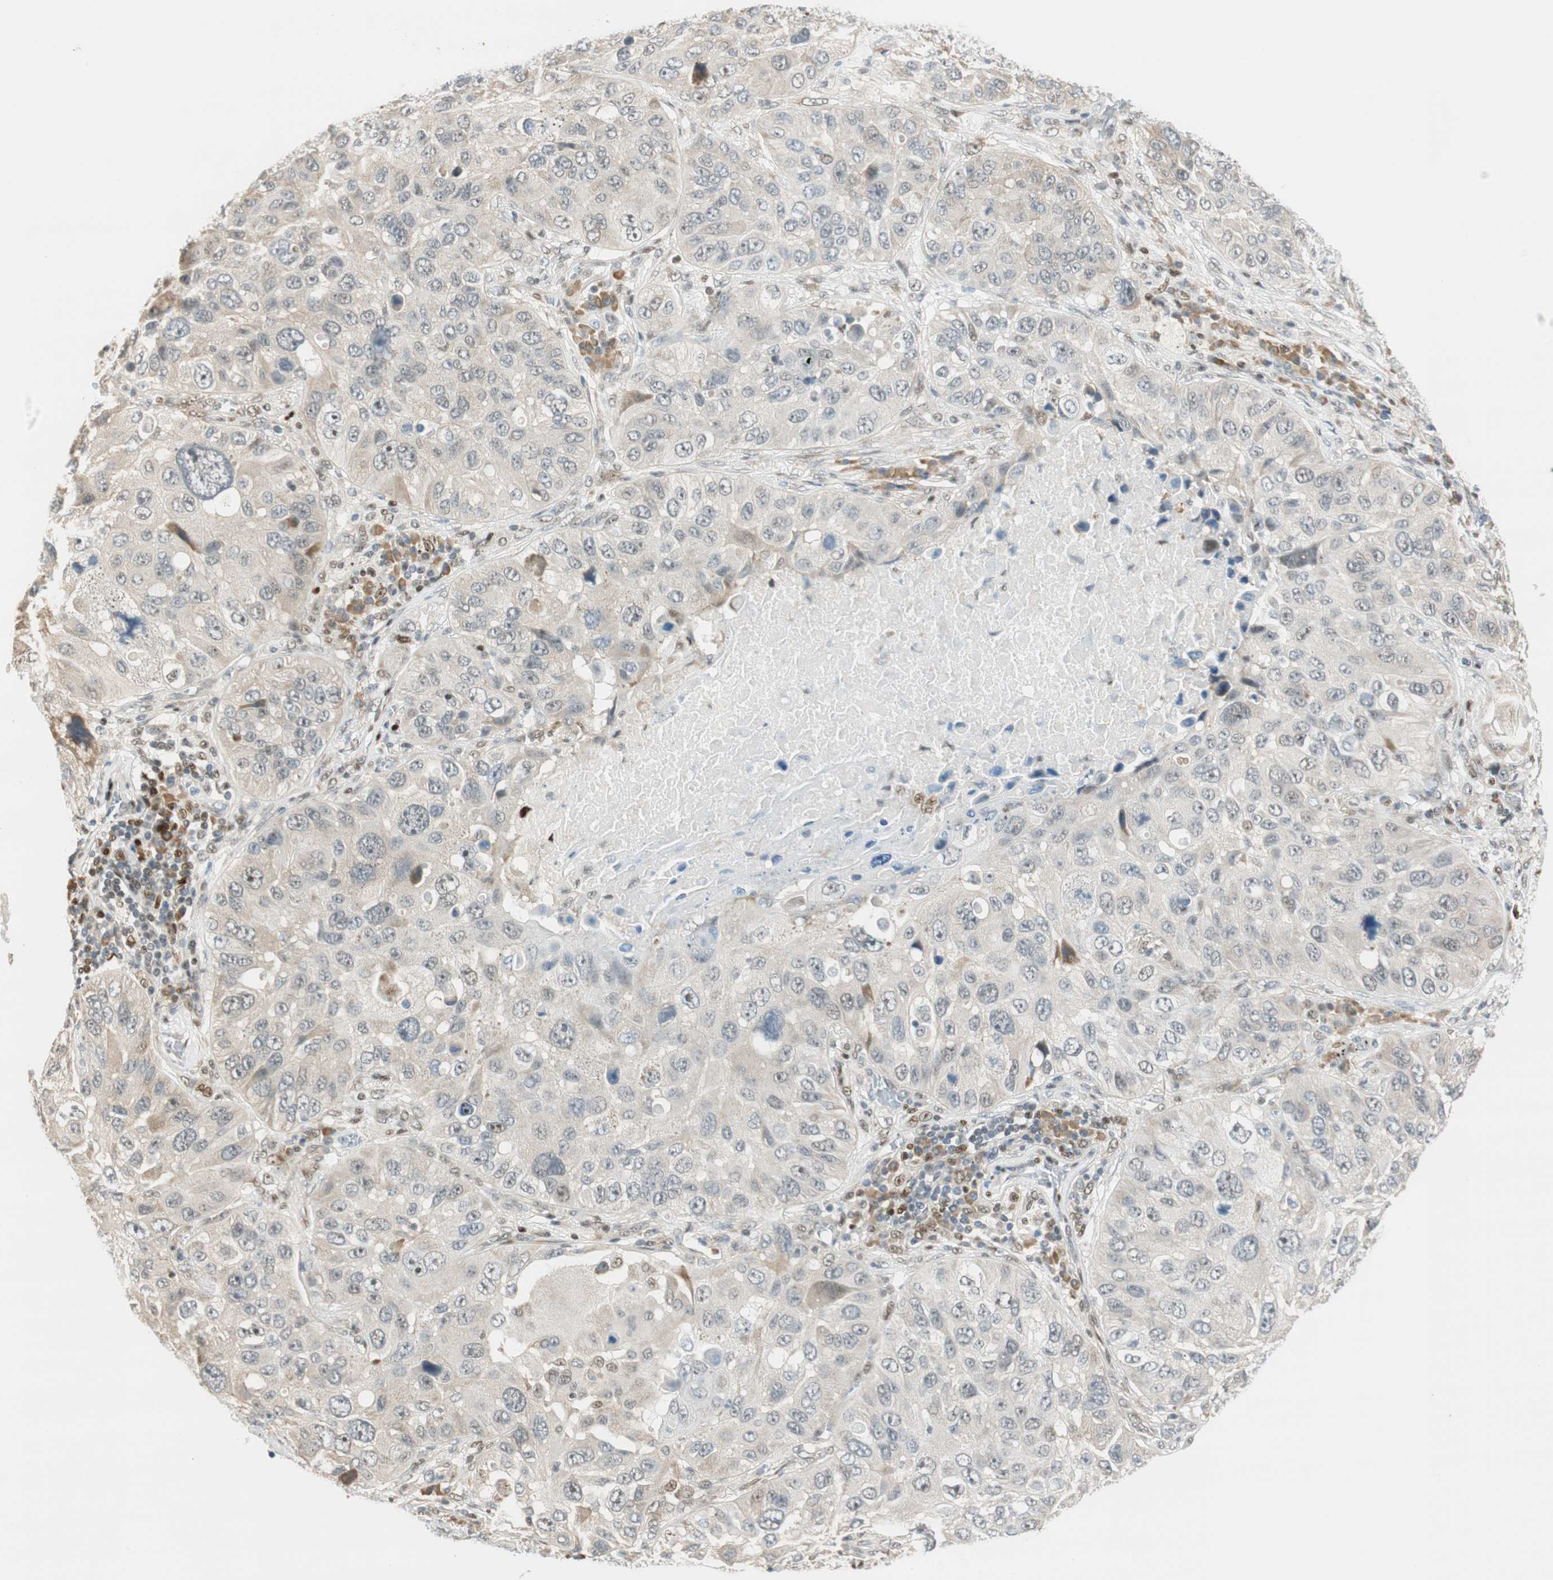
{"staining": {"intensity": "weak", "quantity": "<25%", "location": "cytoplasmic/membranous"}, "tissue": "lung cancer", "cell_type": "Tumor cells", "image_type": "cancer", "snomed": [{"axis": "morphology", "description": "Squamous cell carcinoma, NOS"}, {"axis": "topography", "description": "Lung"}], "caption": "This is an IHC image of lung squamous cell carcinoma. There is no staining in tumor cells.", "gene": "MSX2", "patient": {"sex": "male", "age": 57}}